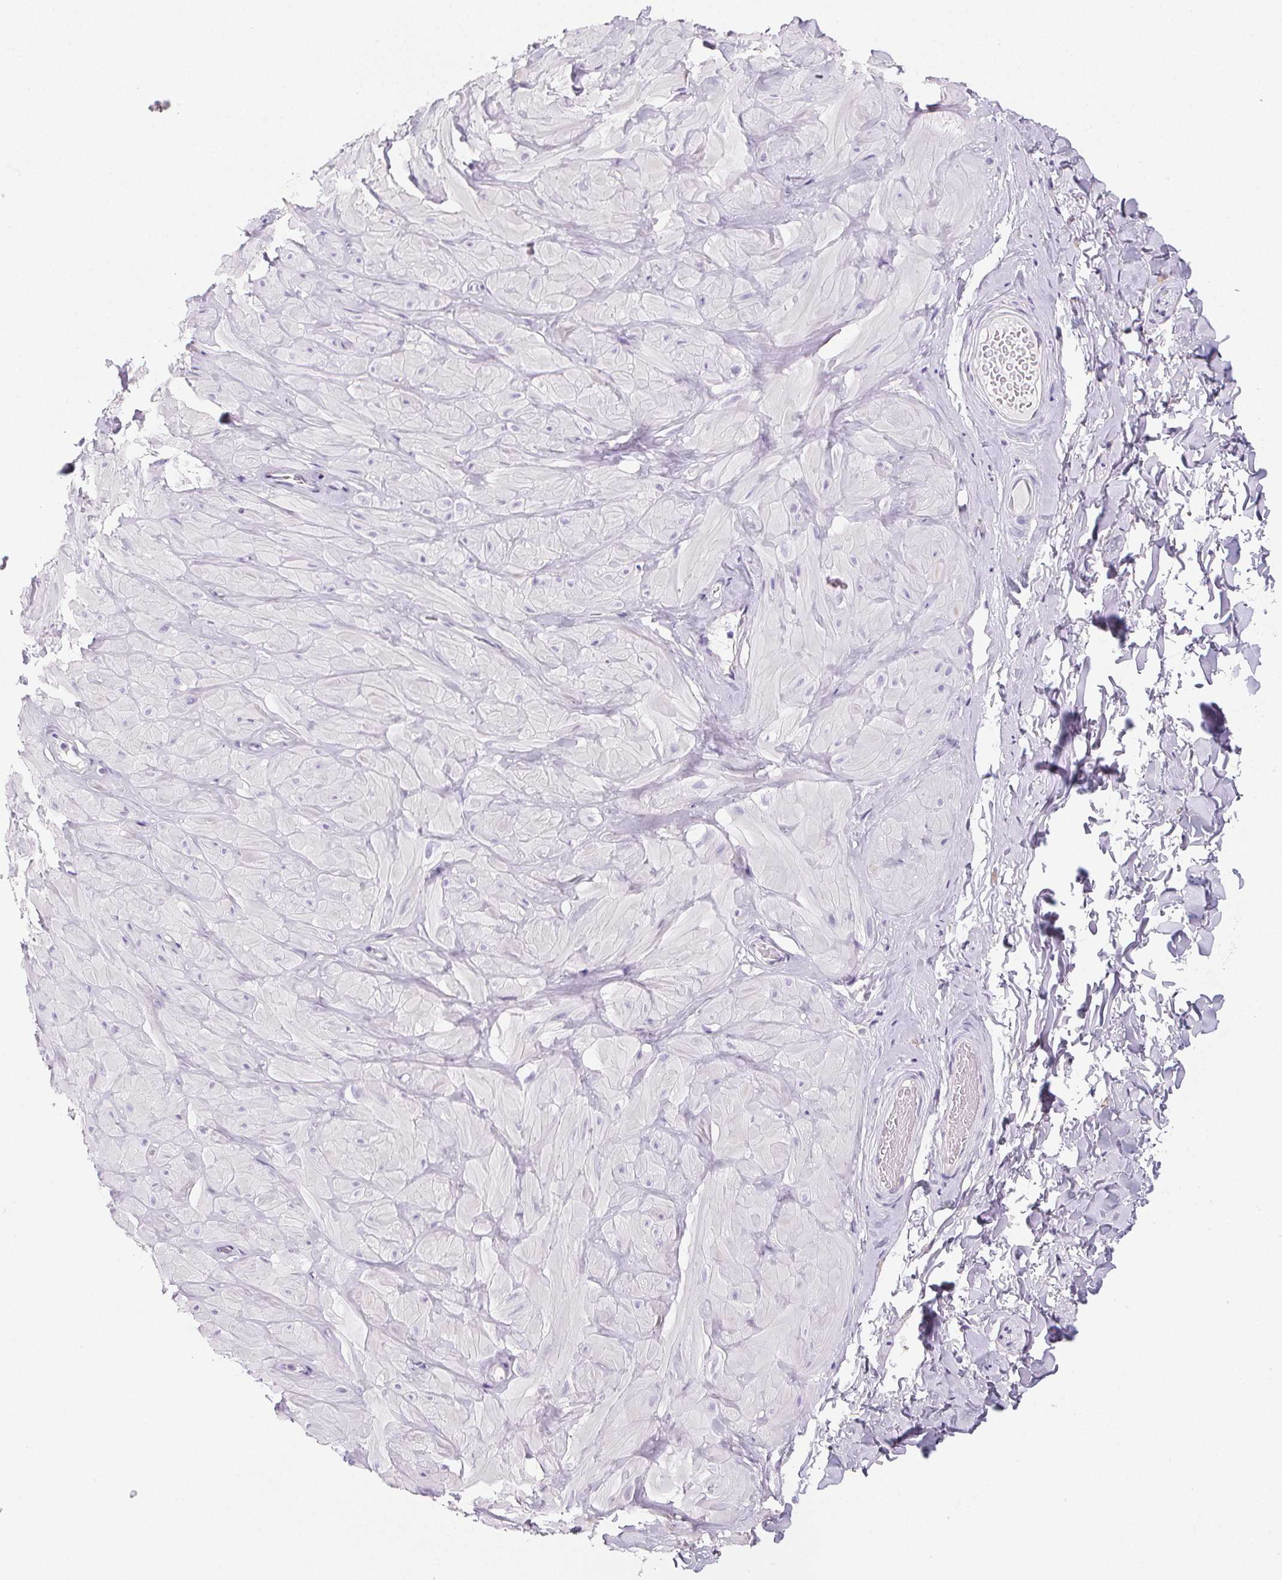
{"staining": {"intensity": "negative", "quantity": "none", "location": "none"}, "tissue": "adipose tissue", "cell_type": "Adipocytes", "image_type": "normal", "snomed": [{"axis": "morphology", "description": "Normal tissue, NOS"}, {"axis": "topography", "description": "Soft tissue"}, {"axis": "topography", "description": "Adipose tissue"}, {"axis": "topography", "description": "Vascular tissue"}, {"axis": "topography", "description": "Peripheral nerve tissue"}], "caption": "Adipocytes are negative for protein expression in benign human adipose tissue. (Brightfield microscopy of DAB (3,3'-diaminobenzidine) IHC at high magnification).", "gene": "PRSS1", "patient": {"sex": "male", "age": 29}}